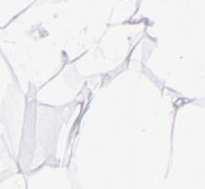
{"staining": {"intensity": "negative", "quantity": "none", "location": "none"}, "tissue": "adipose tissue", "cell_type": "Adipocytes", "image_type": "normal", "snomed": [{"axis": "morphology", "description": "Normal tissue, NOS"}, {"axis": "morphology", "description": "Duct carcinoma"}, {"axis": "topography", "description": "Breast"}, {"axis": "topography", "description": "Adipose tissue"}], "caption": "Immunohistochemistry photomicrograph of benign adipose tissue stained for a protein (brown), which reveals no expression in adipocytes.", "gene": "BSG", "patient": {"sex": "female", "age": 37}}